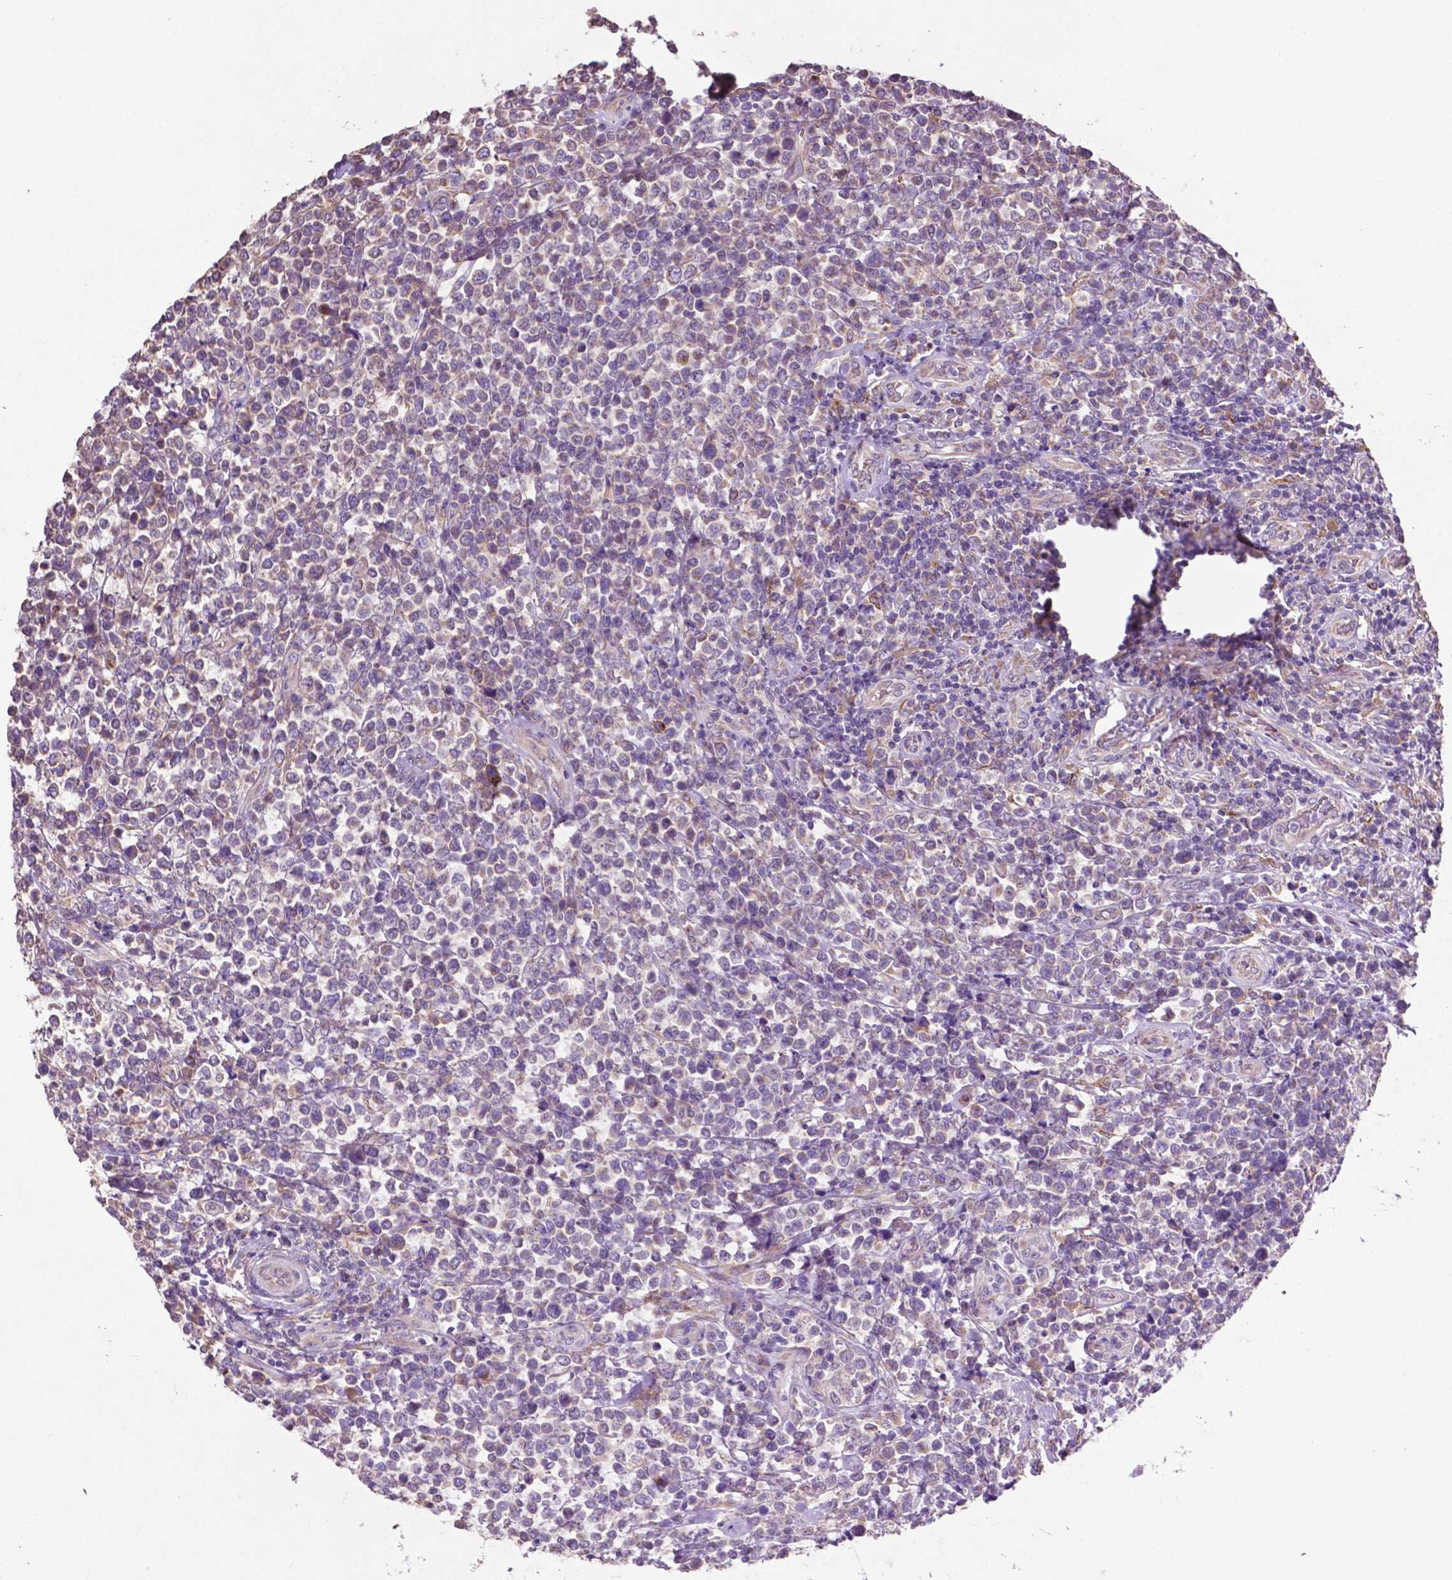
{"staining": {"intensity": "negative", "quantity": "none", "location": "none"}, "tissue": "lymphoma", "cell_type": "Tumor cells", "image_type": "cancer", "snomed": [{"axis": "morphology", "description": "Malignant lymphoma, non-Hodgkin's type, High grade"}, {"axis": "topography", "description": "Soft tissue"}], "caption": "This micrograph is of lymphoma stained with immunohistochemistry to label a protein in brown with the nuclei are counter-stained blue. There is no expression in tumor cells. Nuclei are stained in blue.", "gene": "MBTPS1", "patient": {"sex": "female", "age": 56}}